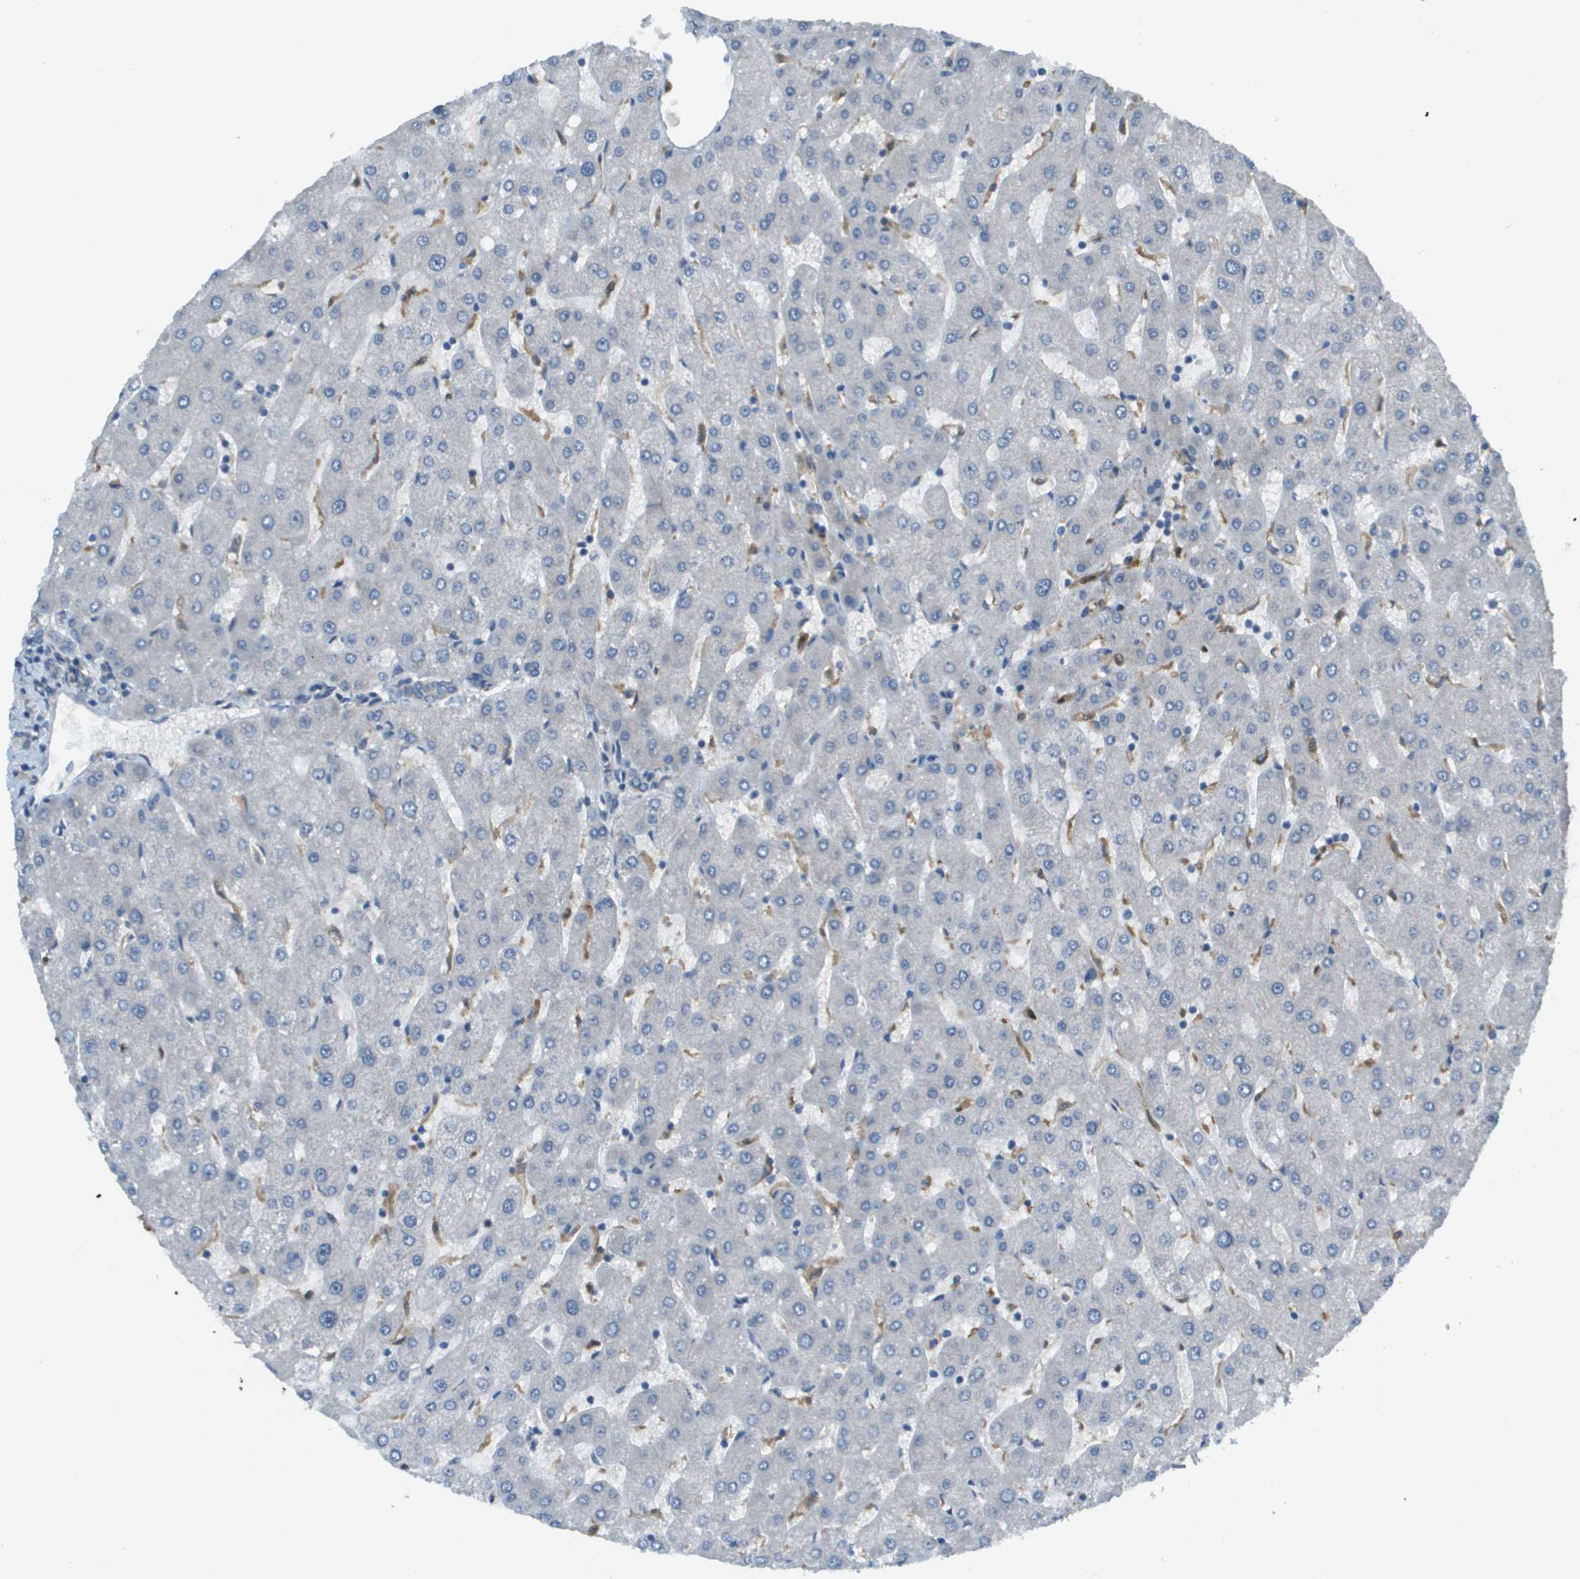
{"staining": {"intensity": "negative", "quantity": "none", "location": "none"}, "tissue": "liver", "cell_type": "Cholangiocytes", "image_type": "normal", "snomed": [{"axis": "morphology", "description": "Normal tissue, NOS"}, {"axis": "topography", "description": "Liver"}], "caption": "A photomicrograph of liver stained for a protein exhibits no brown staining in cholangiocytes. (DAB (3,3'-diaminobenzidine) immunohistochemistry, high magnification).", "gene": "CORO1B", "patient": {"sex": "male", "age": 67}}